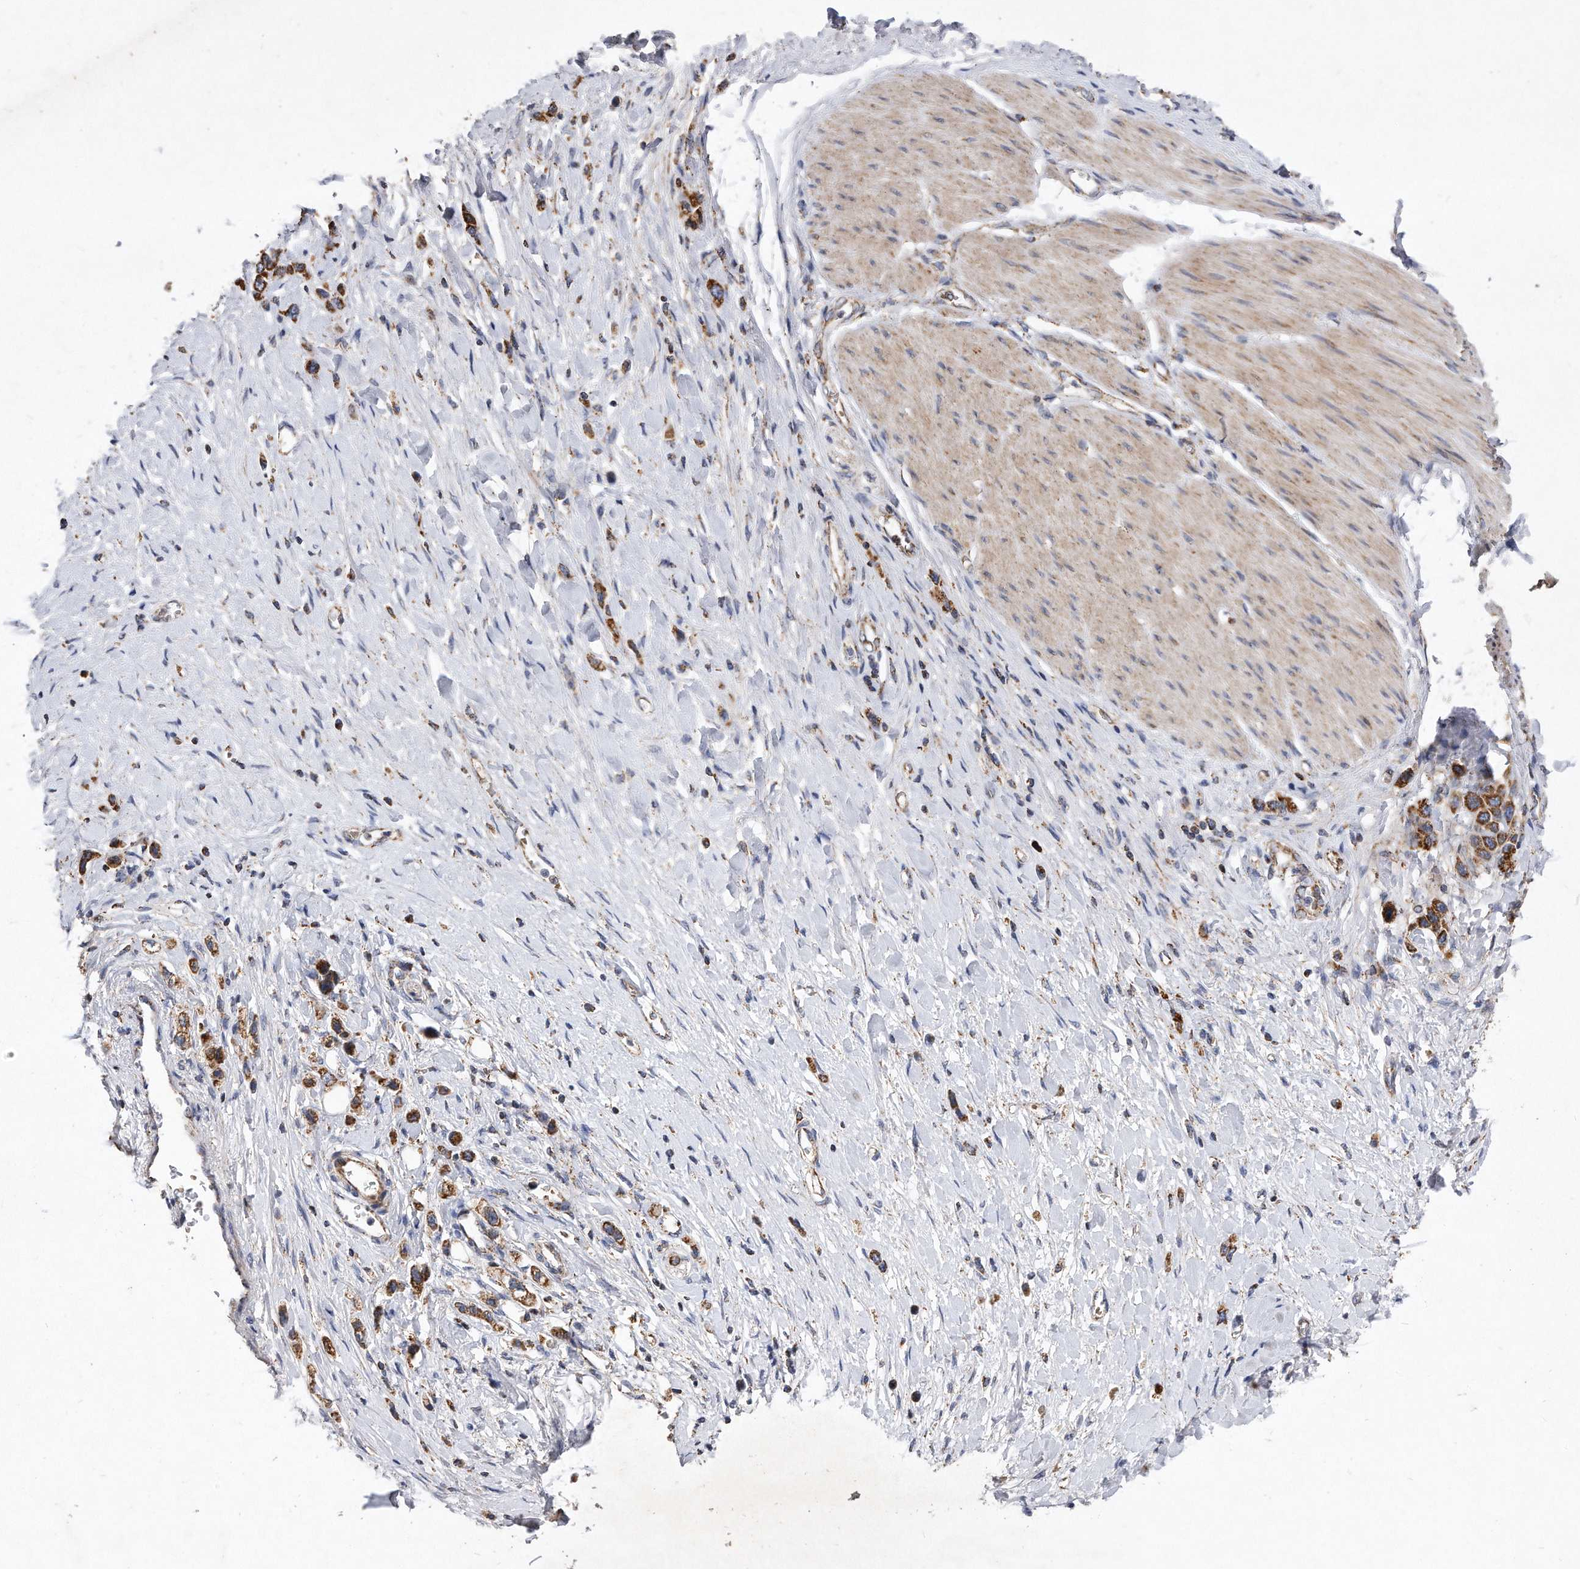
{"staining": {"intensity": "moderate", "quantity": ">75%", "location": "cytoplasmic/membranous"}, "tissue": "stomach cancer", "cell_type": "Tumor cells", "image_type": "cancer", "snomed": [{"axis": "morphology", "description": "Adenocarcinoma, NOS"}, {"axis": "topography", "description": "Stomach"}], "caption": "High-power microscopy captured an immunohistochemistry histopathology image of stomach cancer, revealing moderate cytoplasmic/membranous expression in about >75% of tumor cells. Immunohistochemistry (ihc) stains the protein in brown and the nuclei are stained blue.", "gene": "PPP5C", "patient": {"sex": "female", "age": 65}}